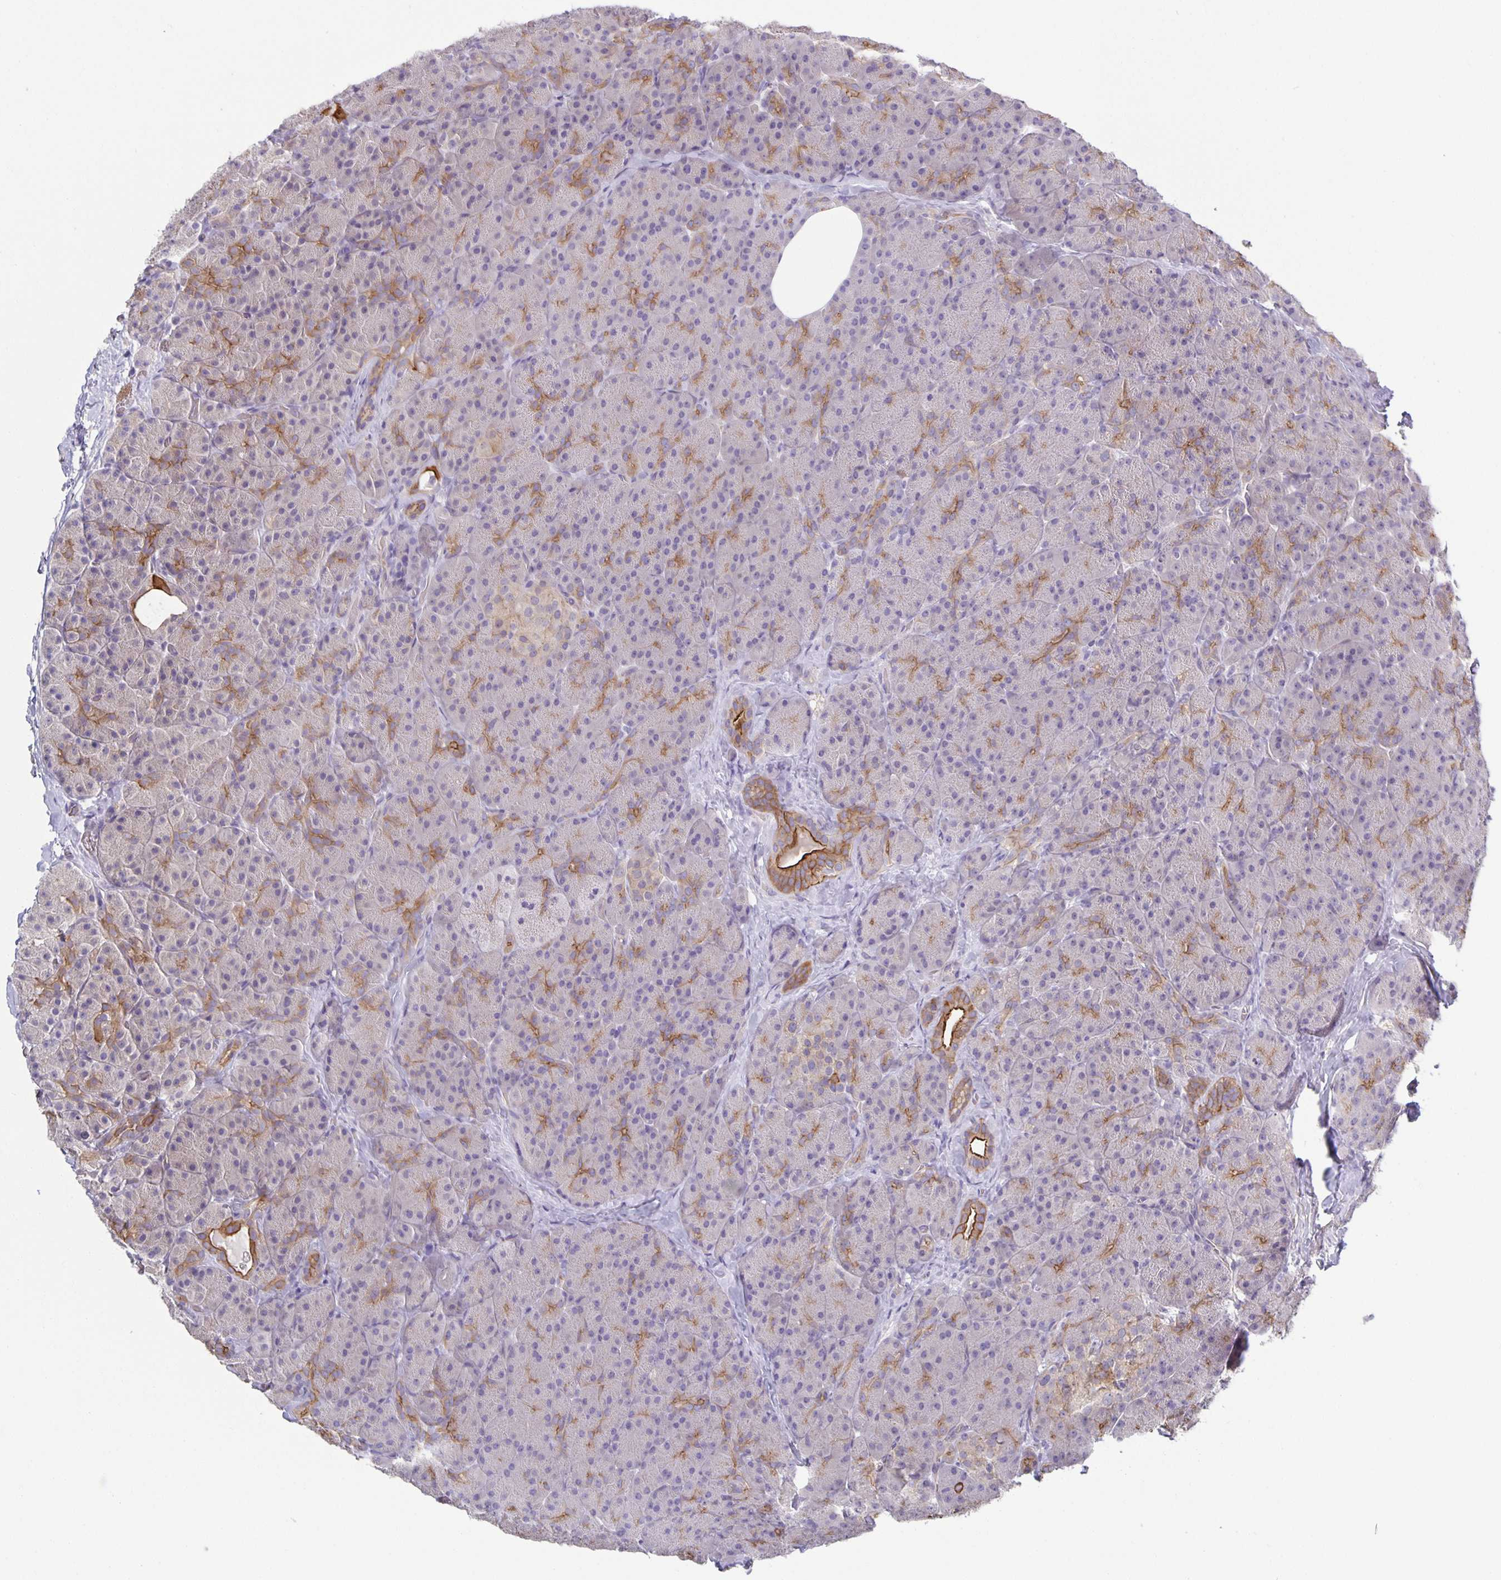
{"staining": {"intensity": "moderate", "quantity": "25%-75%", "location": "cytoplasmic/membranous"}, "tissue": "pancreas", "cell_type": "Exocrine glandular cells", "image_type": "normal", "snomed": [{"axis": "morphology", "description": "Normal tissue, NOS"}, {"axis": "topography", "description": "Pancreas"}], "caption": "The photomicrograph demonstrates staining of benign pancreas, revealing moderate cytoplasmic/membranous protein positivity (brown color) within exocrine glandular cells.", "gene": "PTPN3", "patient": {"sex": "male", "age": 57}}